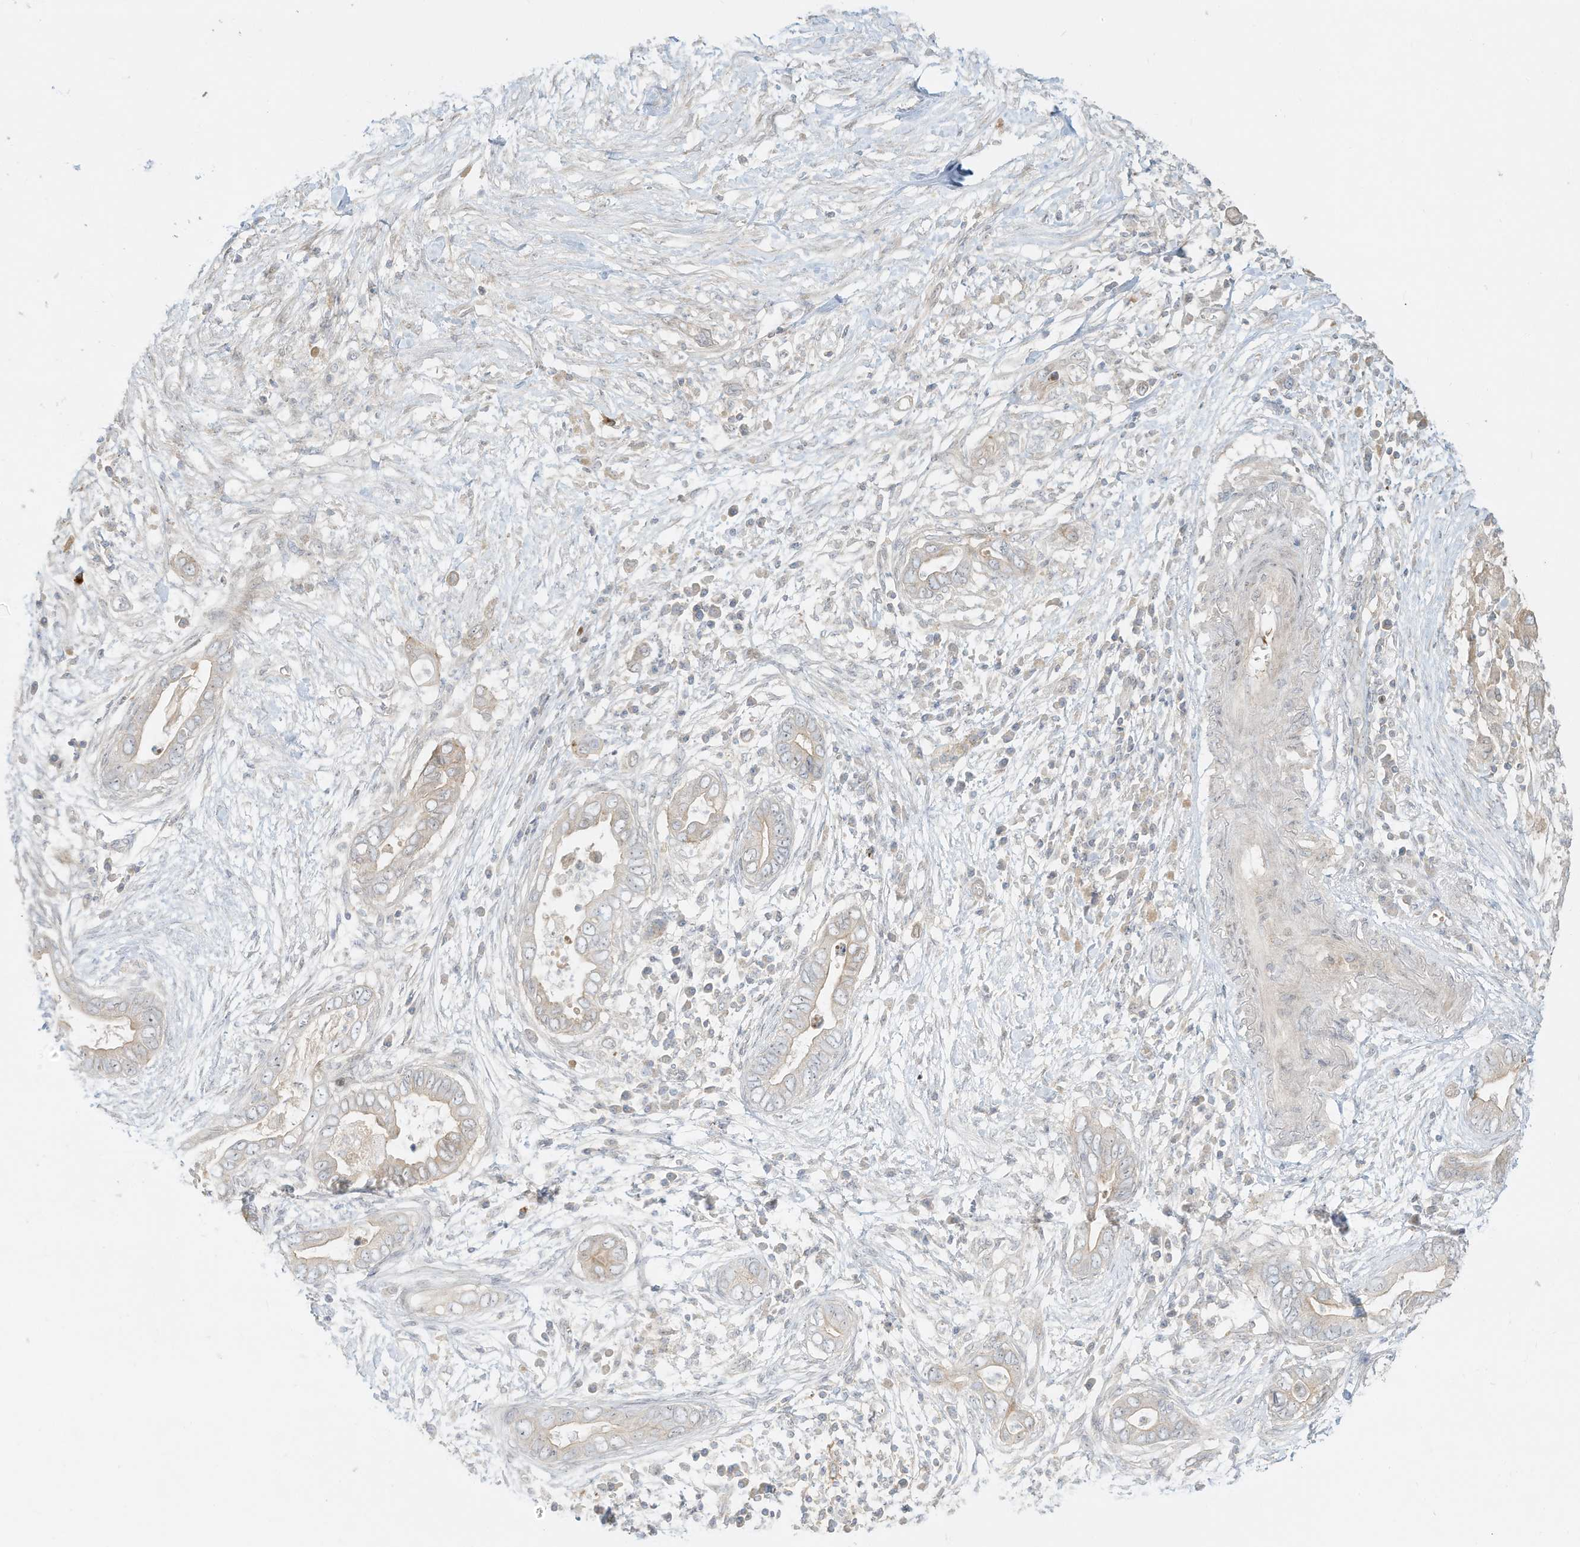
{"staining": {"intensity": "weak", "quantity": "<25%", "location": "cytoplasmic/membranous"}, "tissue": "pancreatic cancer", "cell_type": "Tumor cells", "image_type": "cancer", "snomed": [{"axis": "morphology", "description": "Adenocarcinoma, NOS"}, {"axis": "topography", "description": "Pancreas"}], "caption": "A high-resolution image shows immunohistochemistry staining of pancreatic cancer (adenocarcinoma), which shows no significant staining in tumor cells.", "gene": "OFD1", "patient": {"sex": "male", "age": 75}}